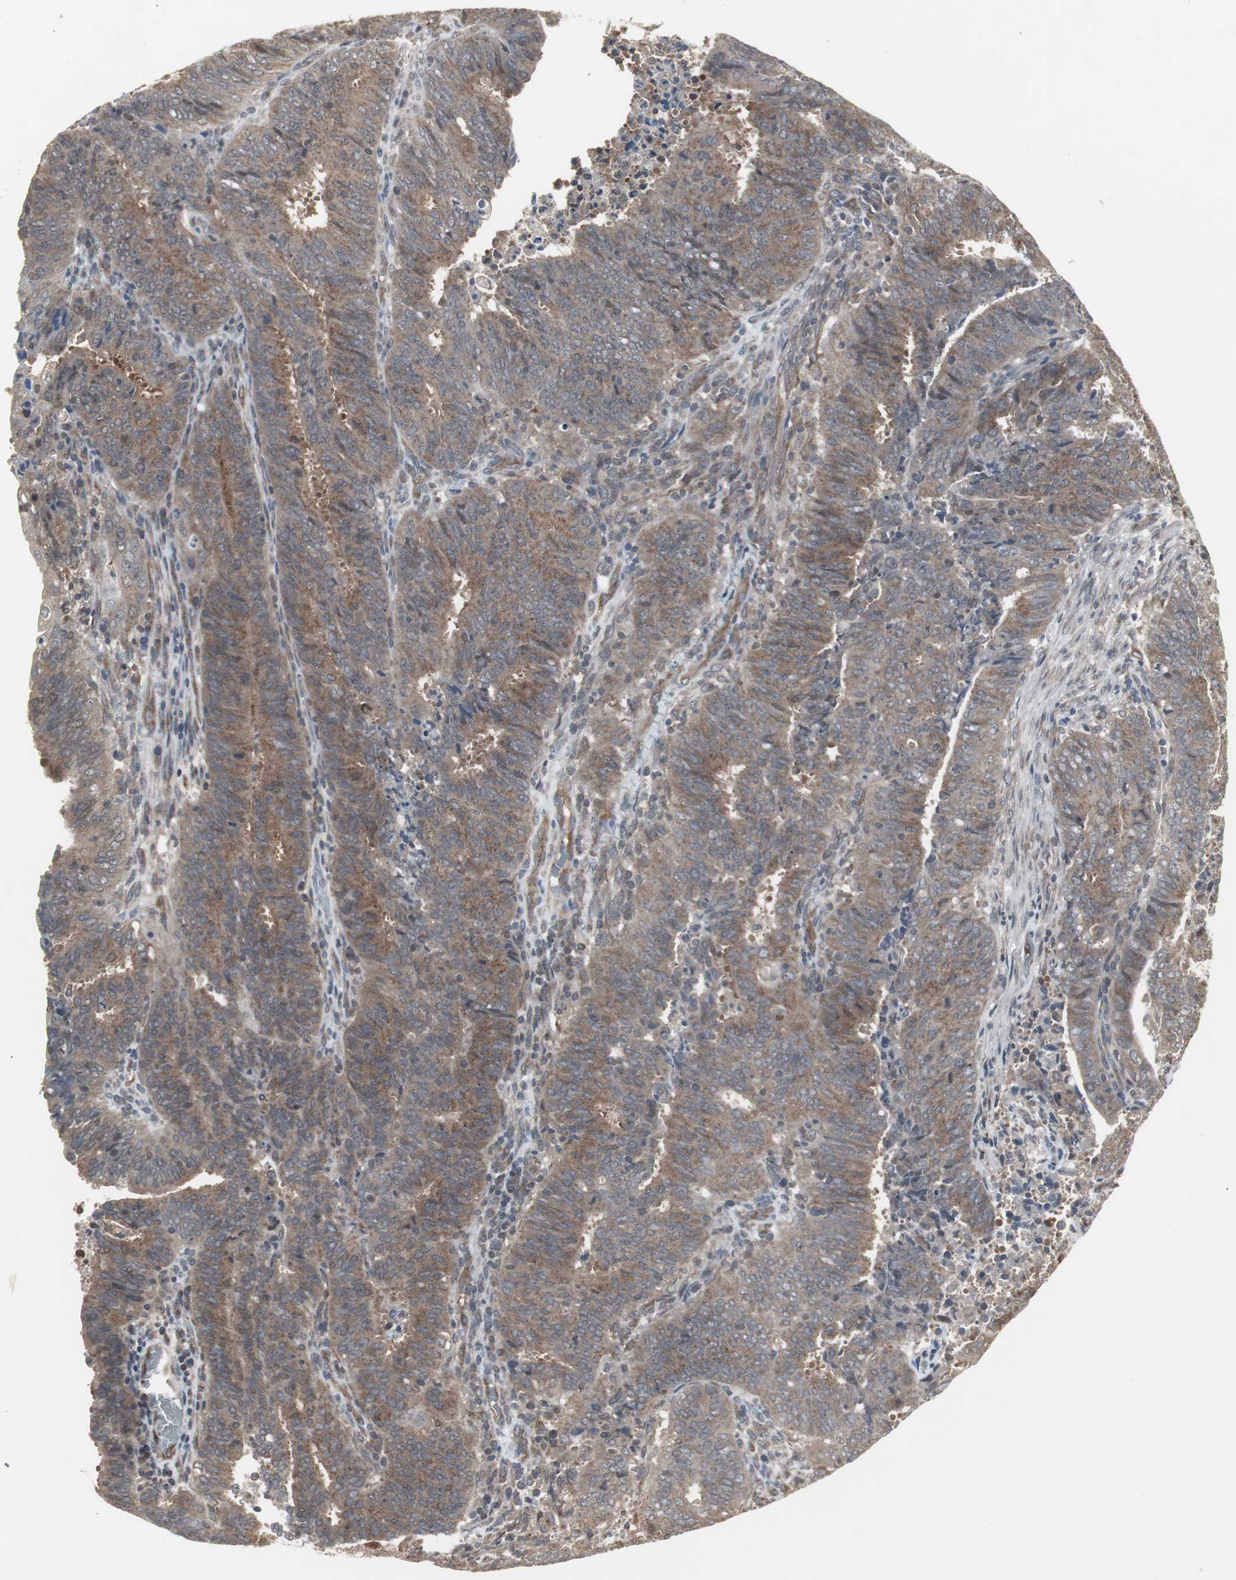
{"staining": {"intensity": "weak", "quantity": ">75%", "location": "cytoplasmic/membranous"}, "tissue": "cervical cancer", "cell_type": "Tumor cells", "image_type": "cancer", "snomed": [{"axis": "morphology", "description": "Adenocarcinoma, NOS"}, {"axis": "topography", "description": "Cervix"}], "caption": "Protein expression analysis of cervical cancer (adenocarcinoma) exhibits weak cytoplasmic/membranous positivity in approximately >75% of tumor cells.", "gene": "ATP2B2", "patient": {"sex": "female", "age": 44}}